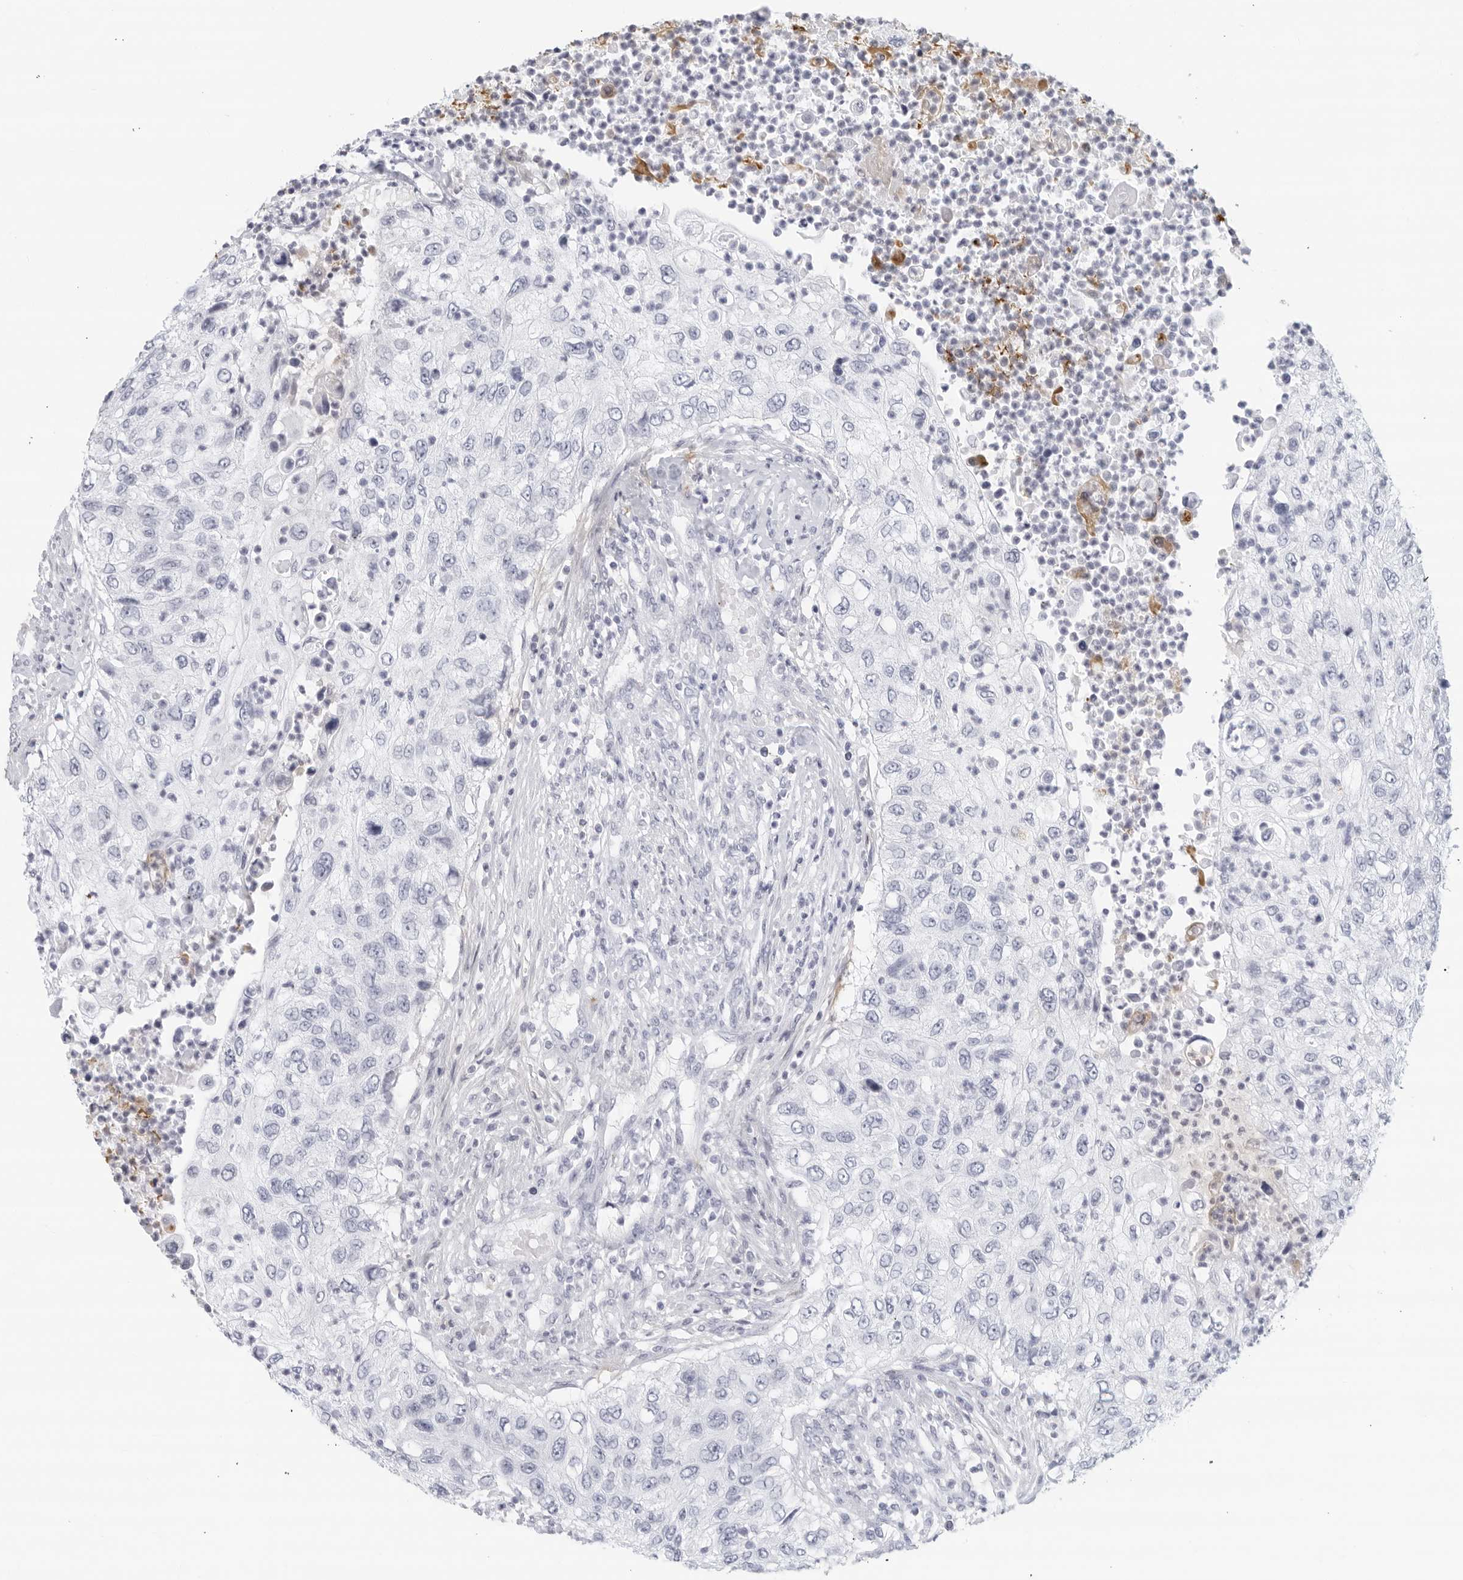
{"staining": {"intensity": "negative", "quantity": "none", "location": "none"}, "tissue": "urothelial cancer", "cell_type": "Tumor cells", "image_type": "cancer", "snomed": [{"axis": "morphology", "description": "Urothelial carcinoma, High grade"}, {"axis": "topography", "description": "Urinary bladder"}], "caption": "Immunohistochemistry photomicrograph of high-grade urothelial carcinoma stained for a protein (brown), which exhibits no expression in tumor cells. (Immunohistochemistry (ihc), brightfield microscopy, high magnification).", "gene": "FGG", "patient": {"sex": "female", "age": 60}}